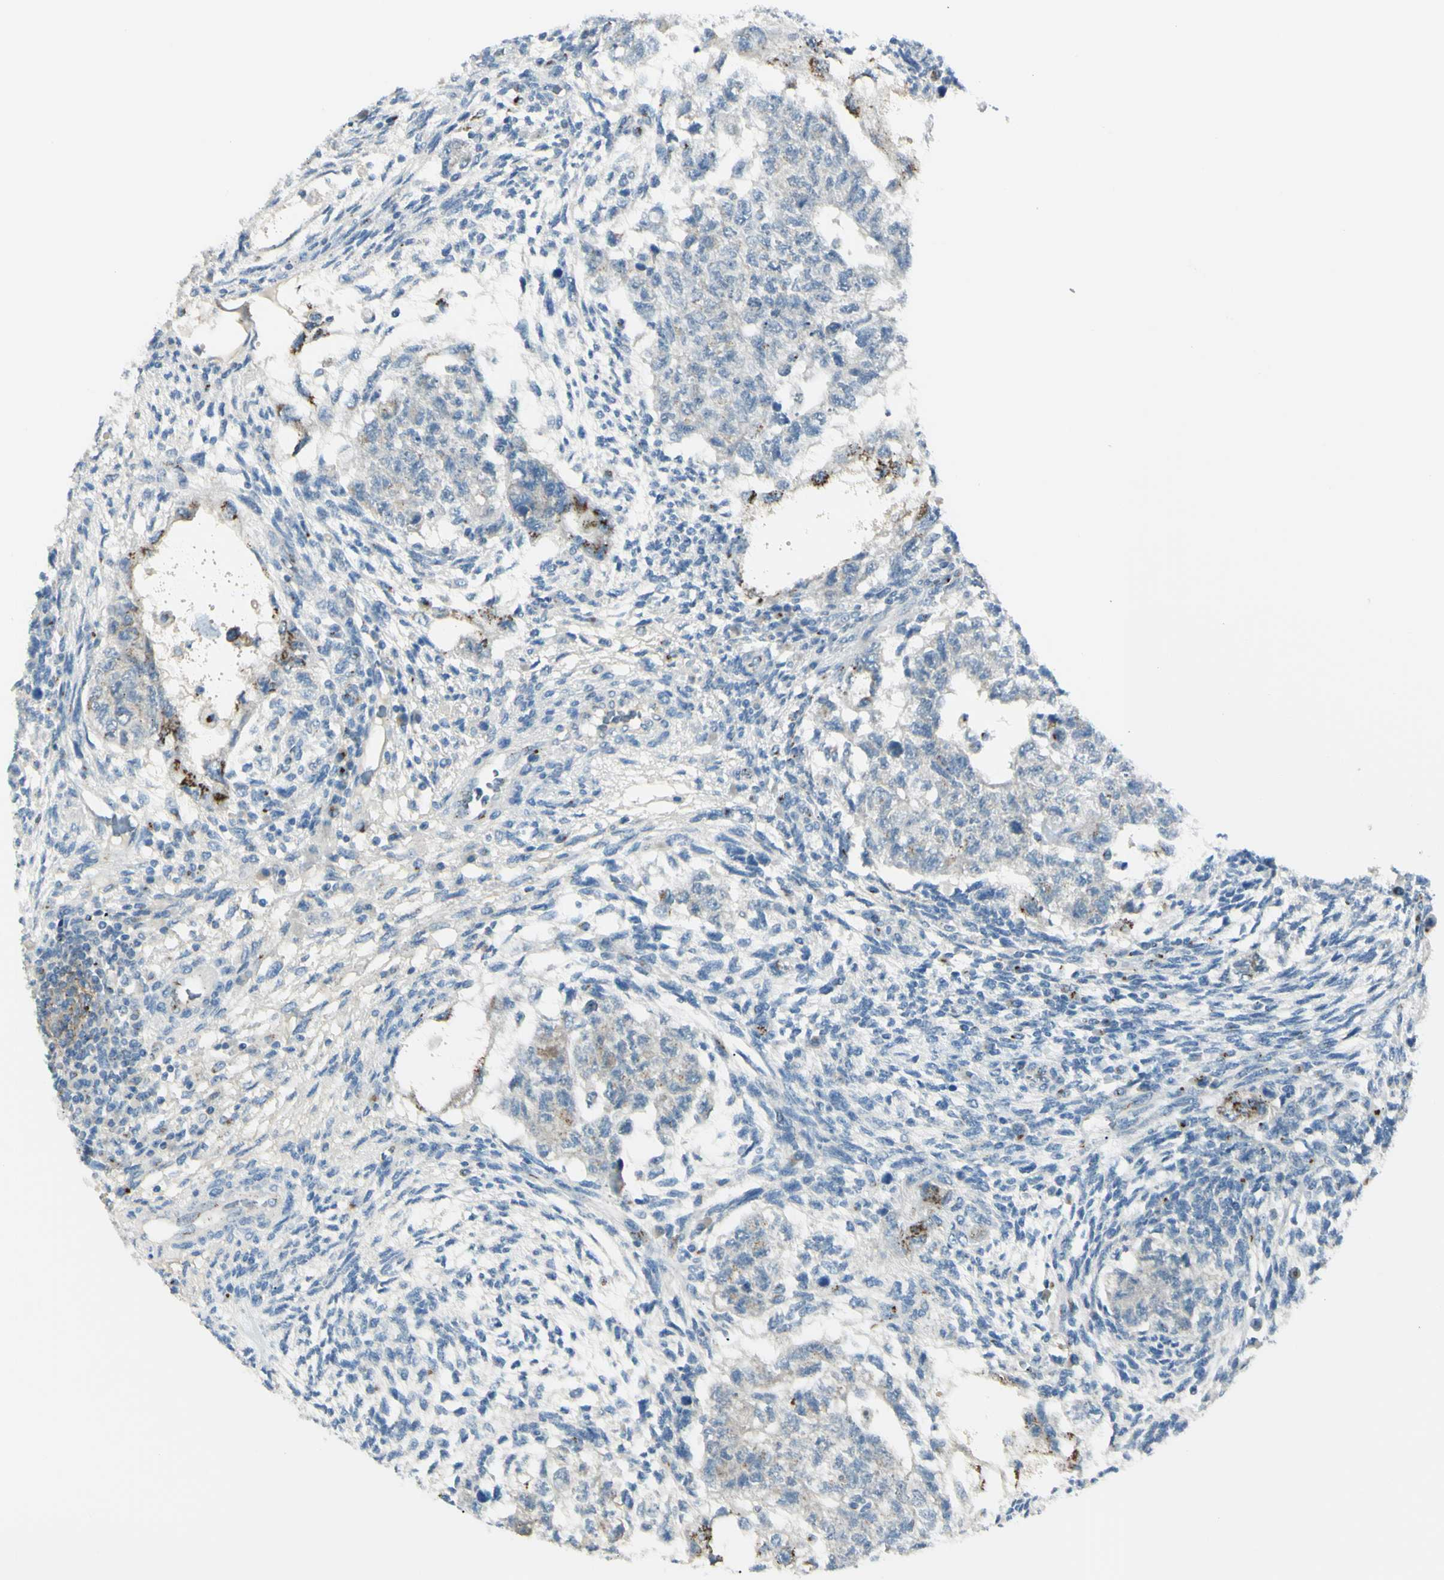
{"staining": {"intensity": "negative", "quantity": "none", "location": "none"}, "tissue": "testis cancer", "cell_type": "Tumor cells", "image_type": "cancer", "snomed": [{"axis": "morphology", "description": "Normal tissue, NOS"}, {"axis": "morphology", "description": "Carcinoma, Embryonal, NOS"}, {"axis": "topography", "description": "Testis"}], "caption": "High magnification brightfield microscopy of testis embryonal carcinoma stained with DAB (brown) and counterstained with hematoxylin (blue): tumor cells show no significant expression.", "gene": "B4GALT1", "patient": {"sex": "male", "age": 36}}